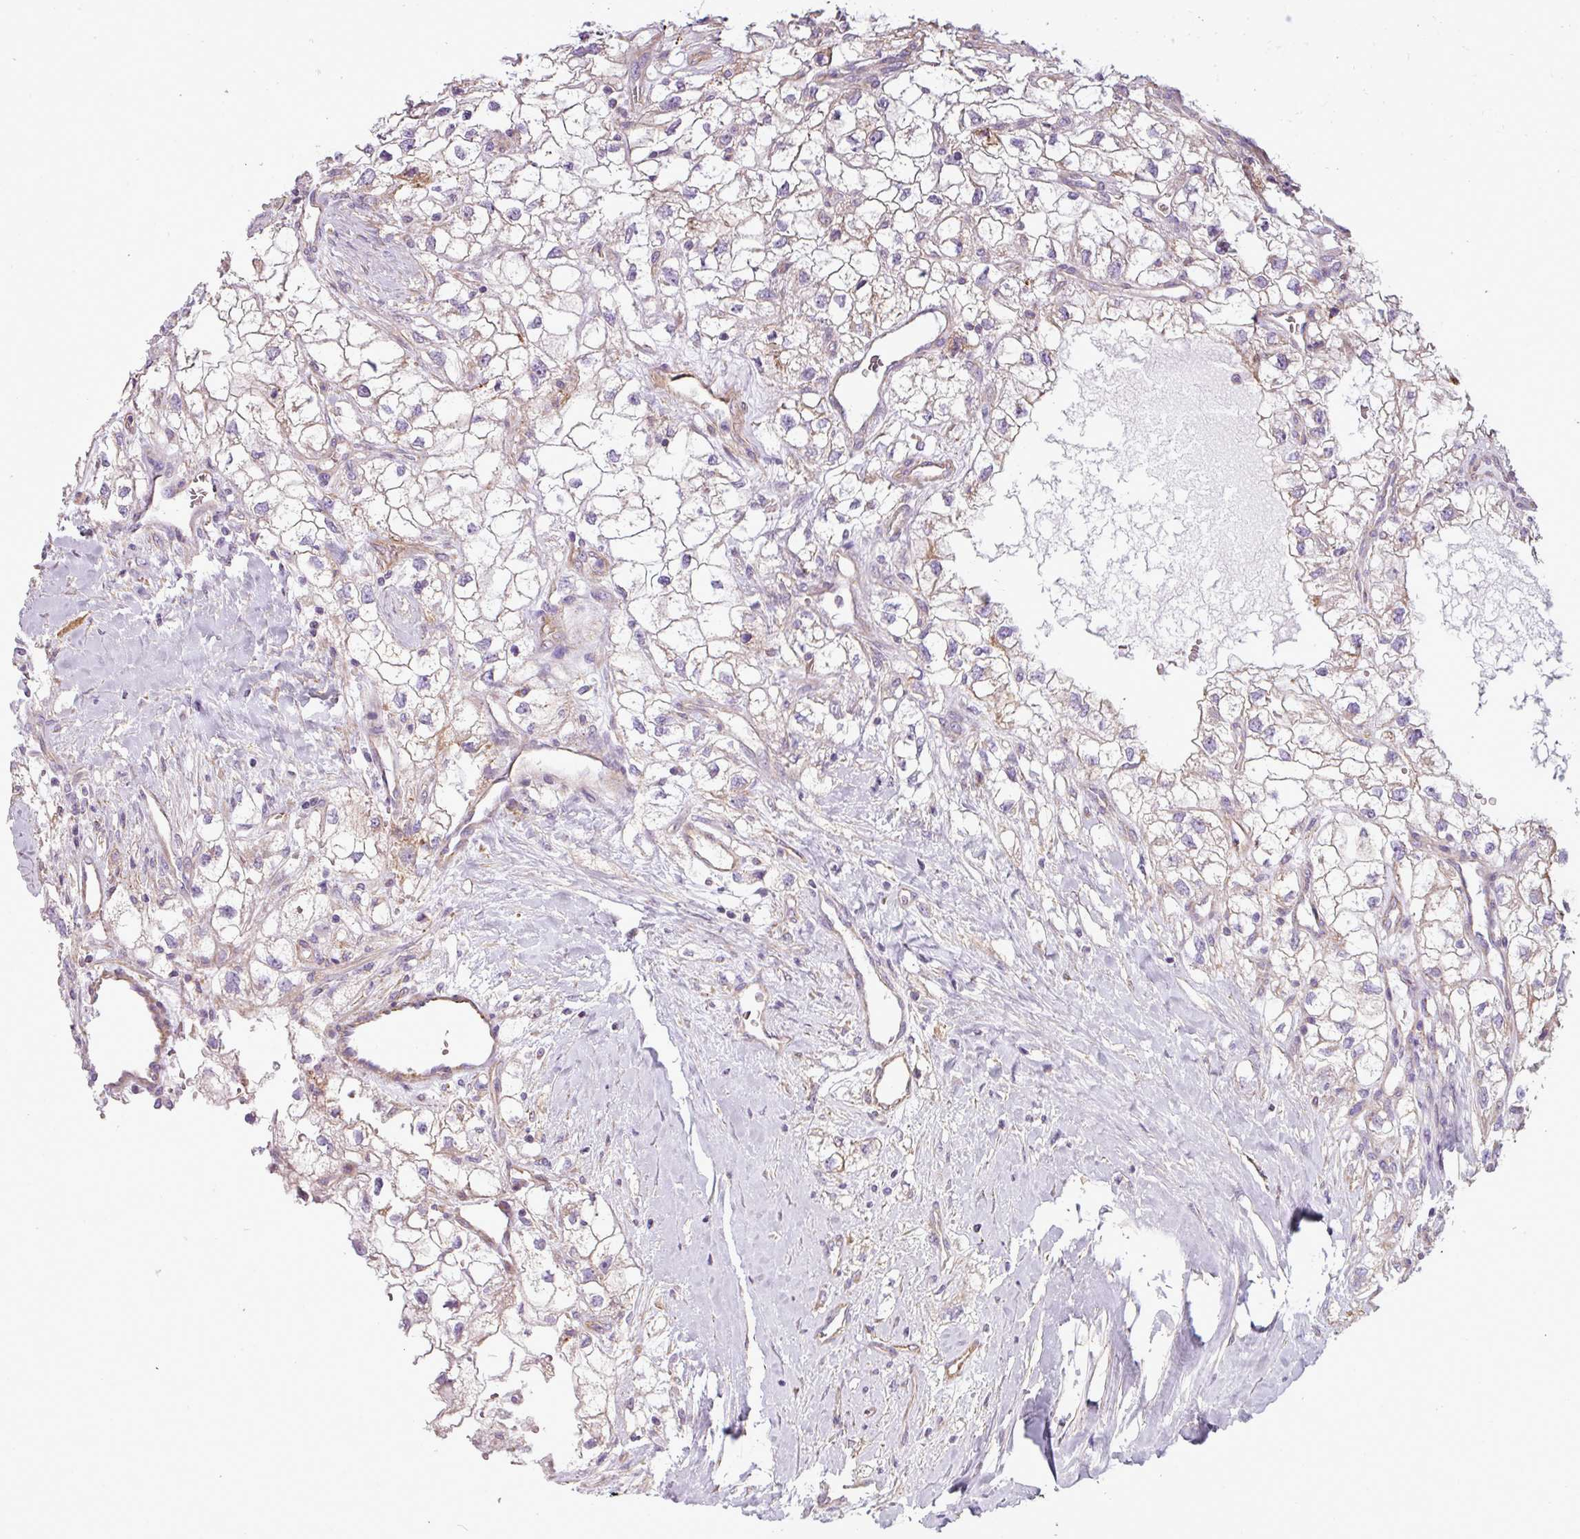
{"staining": {"intensity": "negative", "quantity": "none", "location": "none"}, "tissue": "renal cancer", "cell_type": "Tumor cells", "image_type": "cancer", "snomed": [{"axis": "morphology", "description": "Adenocarcinoma, NOS"}, {"axis": "topography", "description": "Kidney"}], "caption": "Immunohistochemical staining of human renal adenocarcinoma exhibits no significant staining in tumor cells.", "gene": "BTN2A2", "patient": {"sex": "male", "age": 59}}